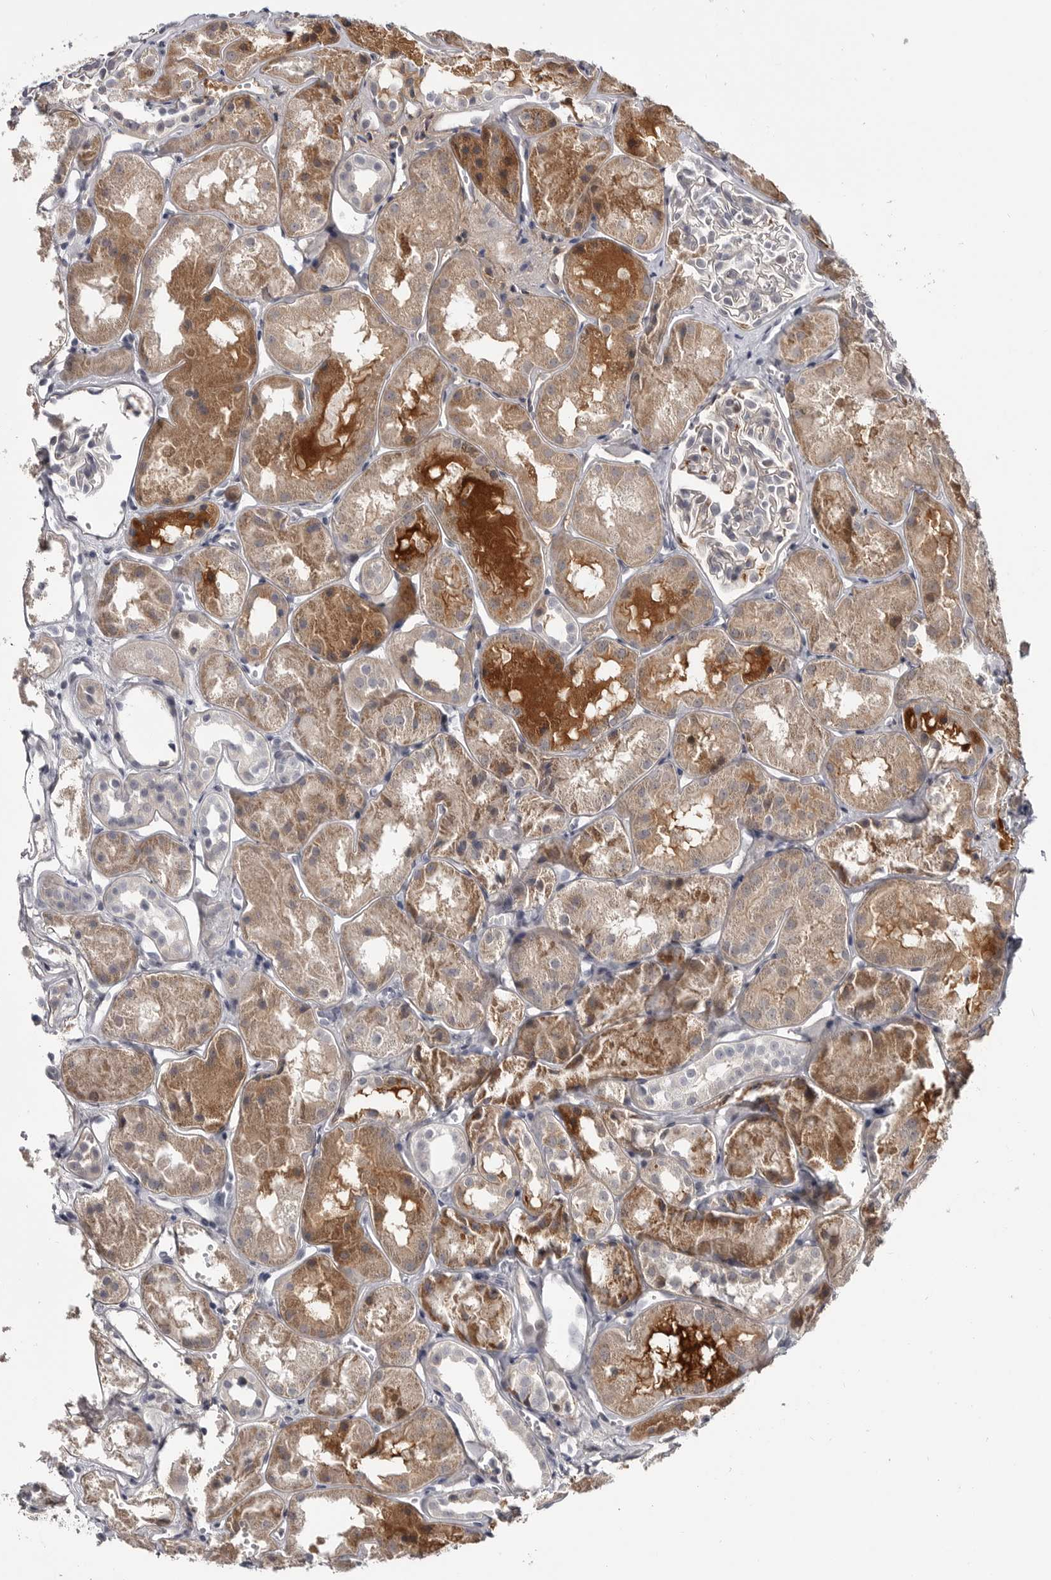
{"staining": {"intensity": "negative", "quantity": "none", "location": "none"}, "tissue": "kidney", "cell_type": "Cells in glomeruli", "image_type": "normal", "snomed": [{"axis": "morphology", "description": "Normal tissue, NOS"}, {"axis": "topography", "description": "Kidney"}], "caption": "Human kidney stained for a protein using IHC reveals no expression in cells in glomeruli.", "gene": "ZNF277", "patient": {"sex": "male", "age": 16}}